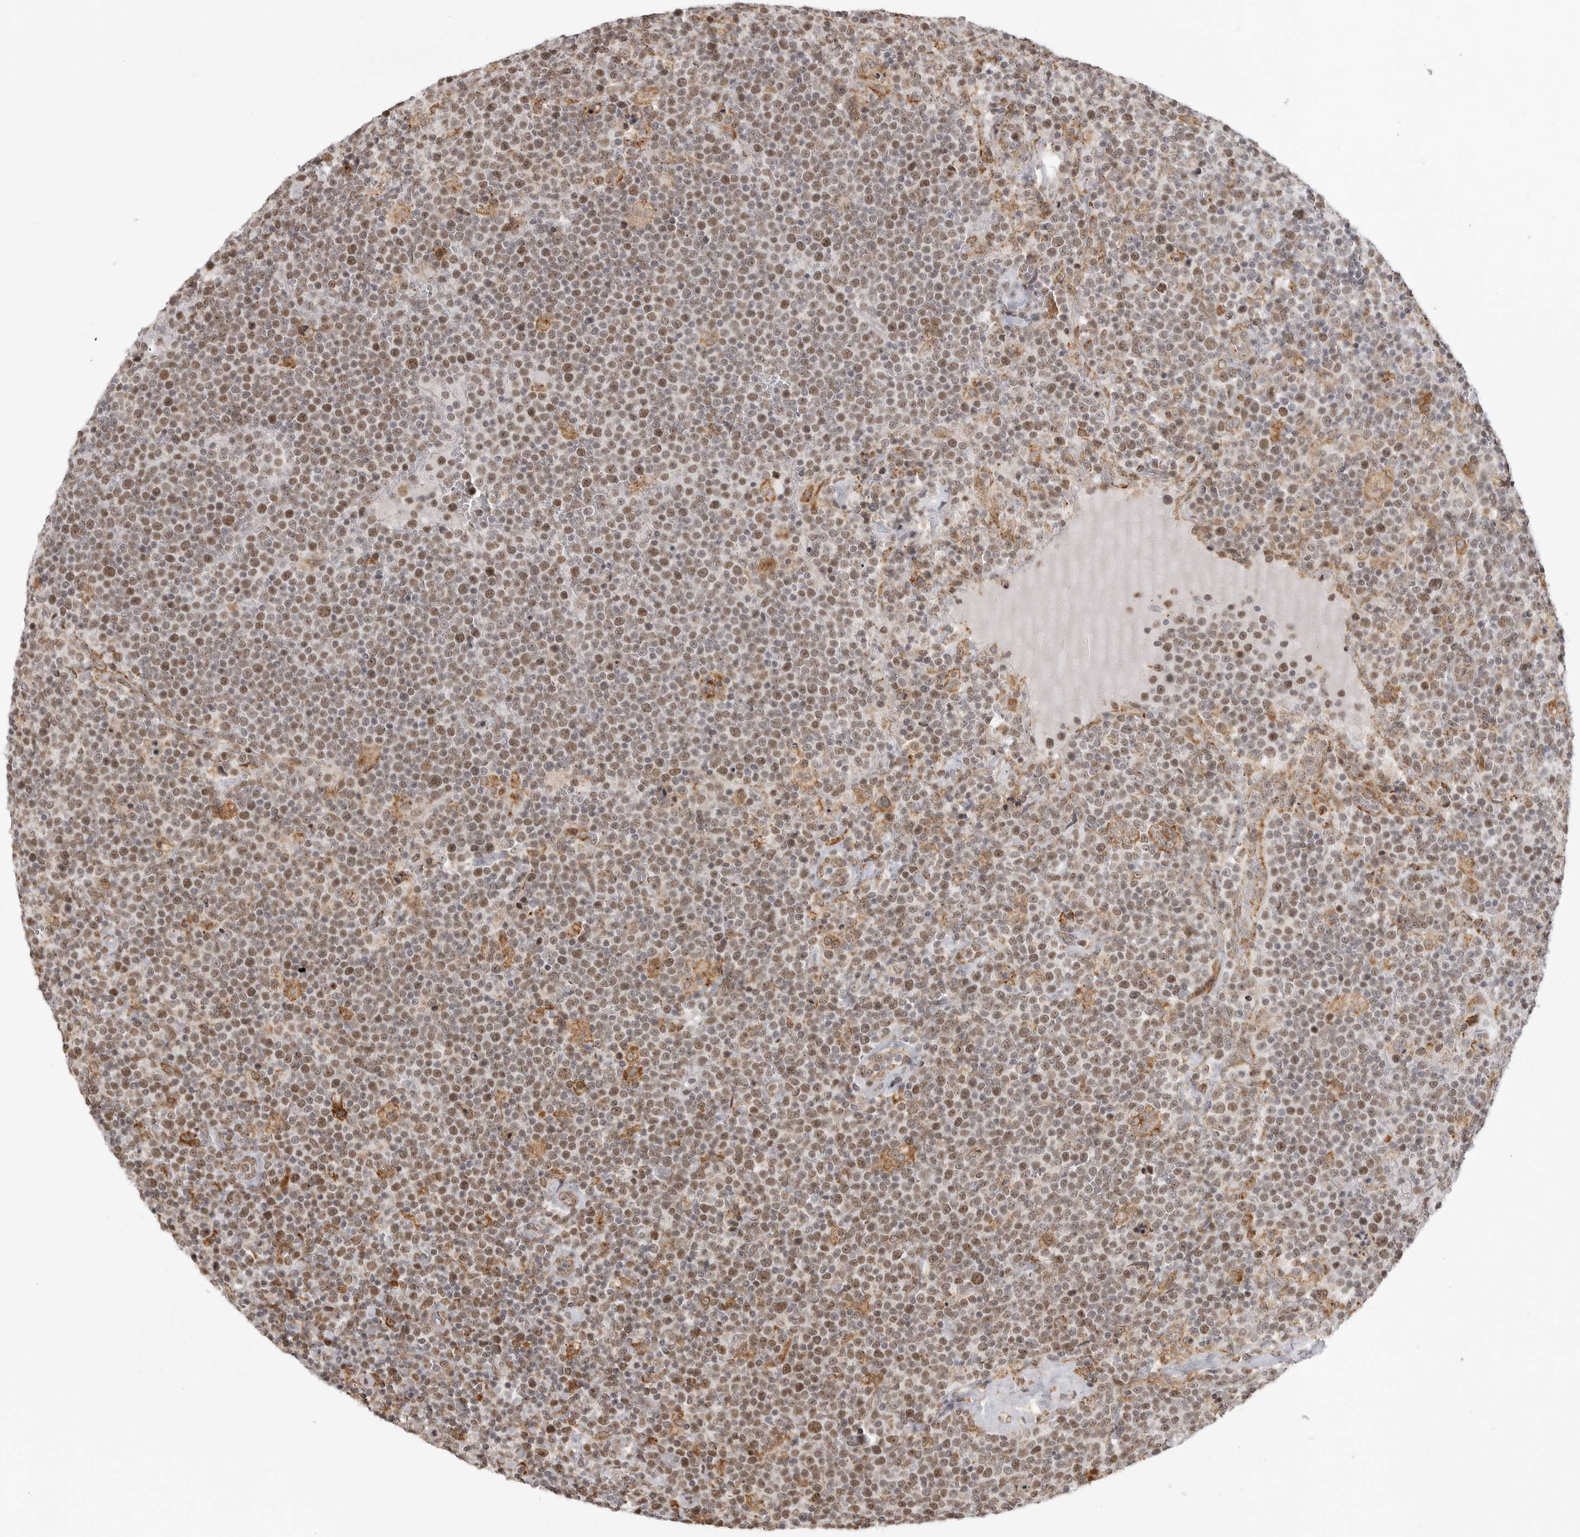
{"staining": {"intensity": "moderate", "quantity": ">75%", "location": "nuclear"}, "tissue": "lymphoma", "cell_type": "Tumor cells", "image_type": "cancer", "snomed": [{"axis": "morphology", "description": "Malignant lymphoma, non-Hodgkin's type, High grade"}, {"axis": "topography", "description": "Lymph node"}], "caption": "Lymphoma stained for a protein reveals moderate nuclear positivity in tumor cells.", "gene": "ISG20L2", "patient": {"sex": "male", "age": 61}}